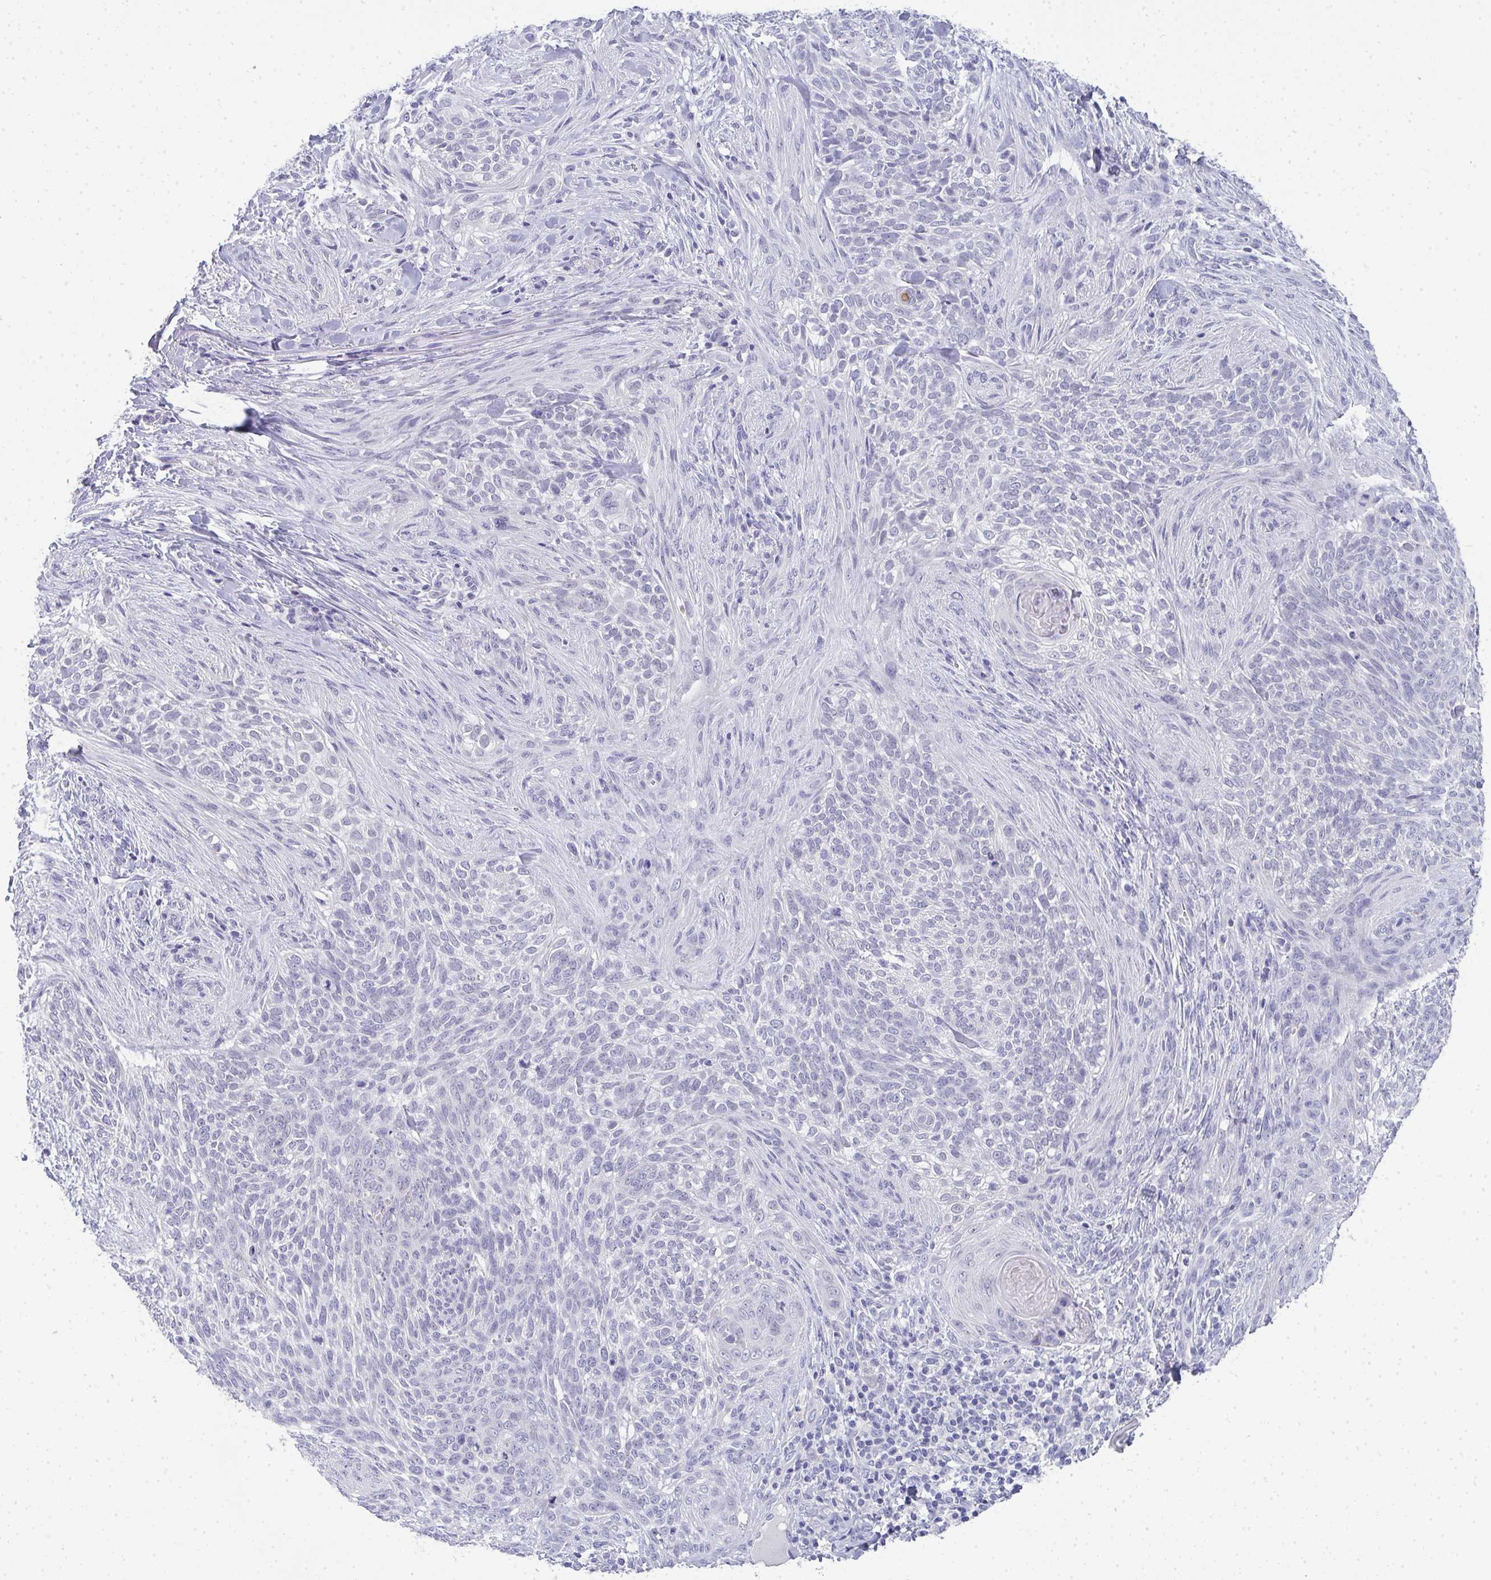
{"staining": {"intensity": "negative", "quantity": "none", "location": "none"}, "tissue": "skin cancer", "cell_type": "Tumor cells", "image_type": "cancer", "snomed": [{"axis": "morphology", "description": "Basal cell carcinoma"}, {"axis": "topography", "description": "Skin"}], "caption": "Human skin cancer (basal cell carcinoma) stained for a protein using immunohistochemistry (IHC) displays no expression in tumor cells.", "gene": "TMEM82", "patient": {"sex": "female", "age": 48}}